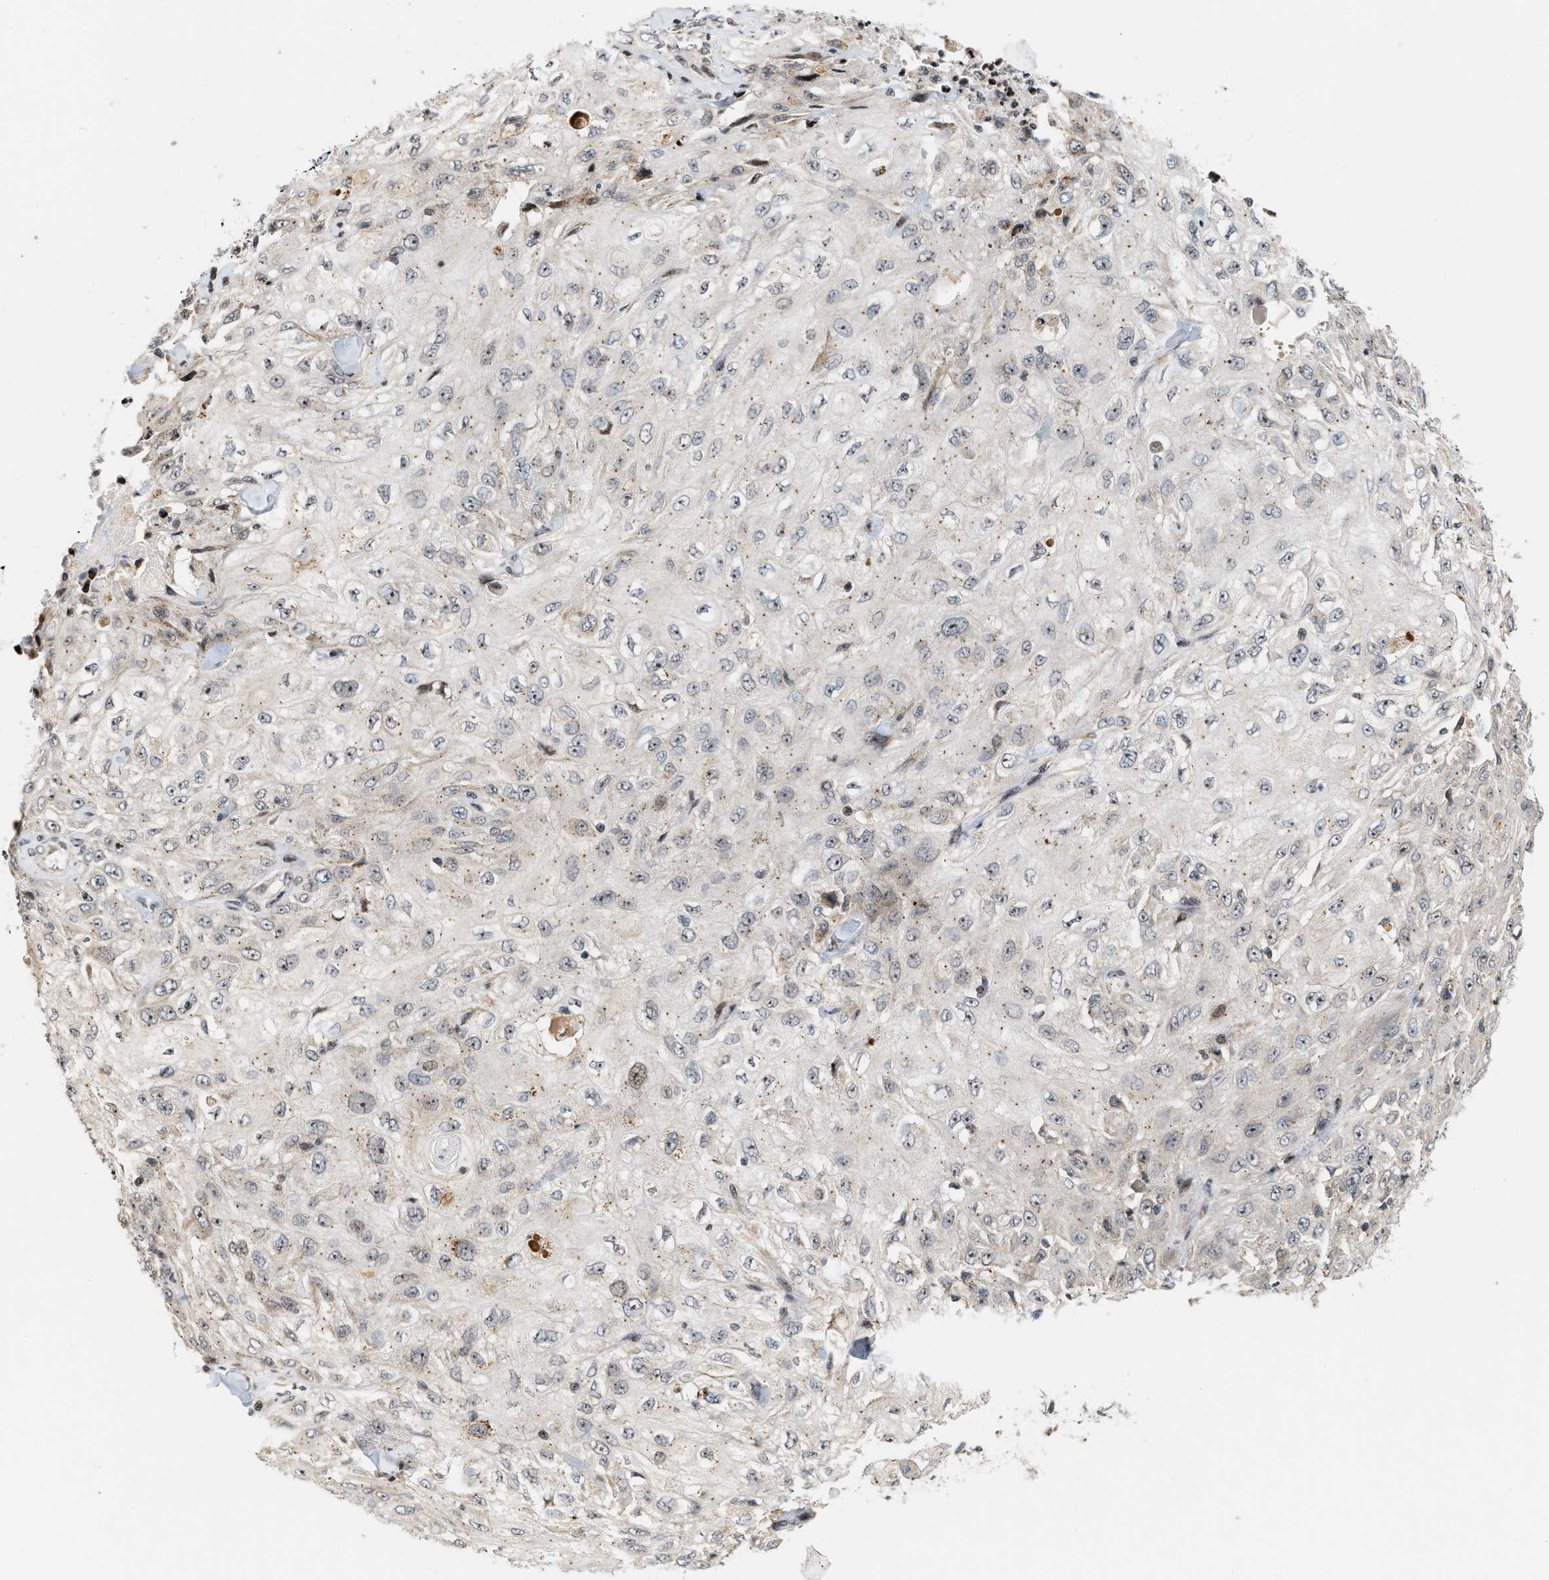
{"staining": {"intensity": "negative", "quantity": "none", "location": "none"}, "tissue": "skin cancer", "cell_type": "Tumor cells", "image_type": "cancer", "snomed": [{"axis": "morphology", "description": "Squamous cell carcinoma, NOS"}, {"axis": "morphology", "description": "Squamous cell carcinoma, metastatic, NOS"}, {"axis": "topography", "description": "Skin"}, {"axis": "topography", "description": "Lymph node"}], "caption": "Skin cancer (metastatic squamous cell carcinoma) was stained to show a protein in brown. There is no significant positivity in tumor cells.", "gene": "PDZD2", "patient": {"sex": "male", "age": 75}}